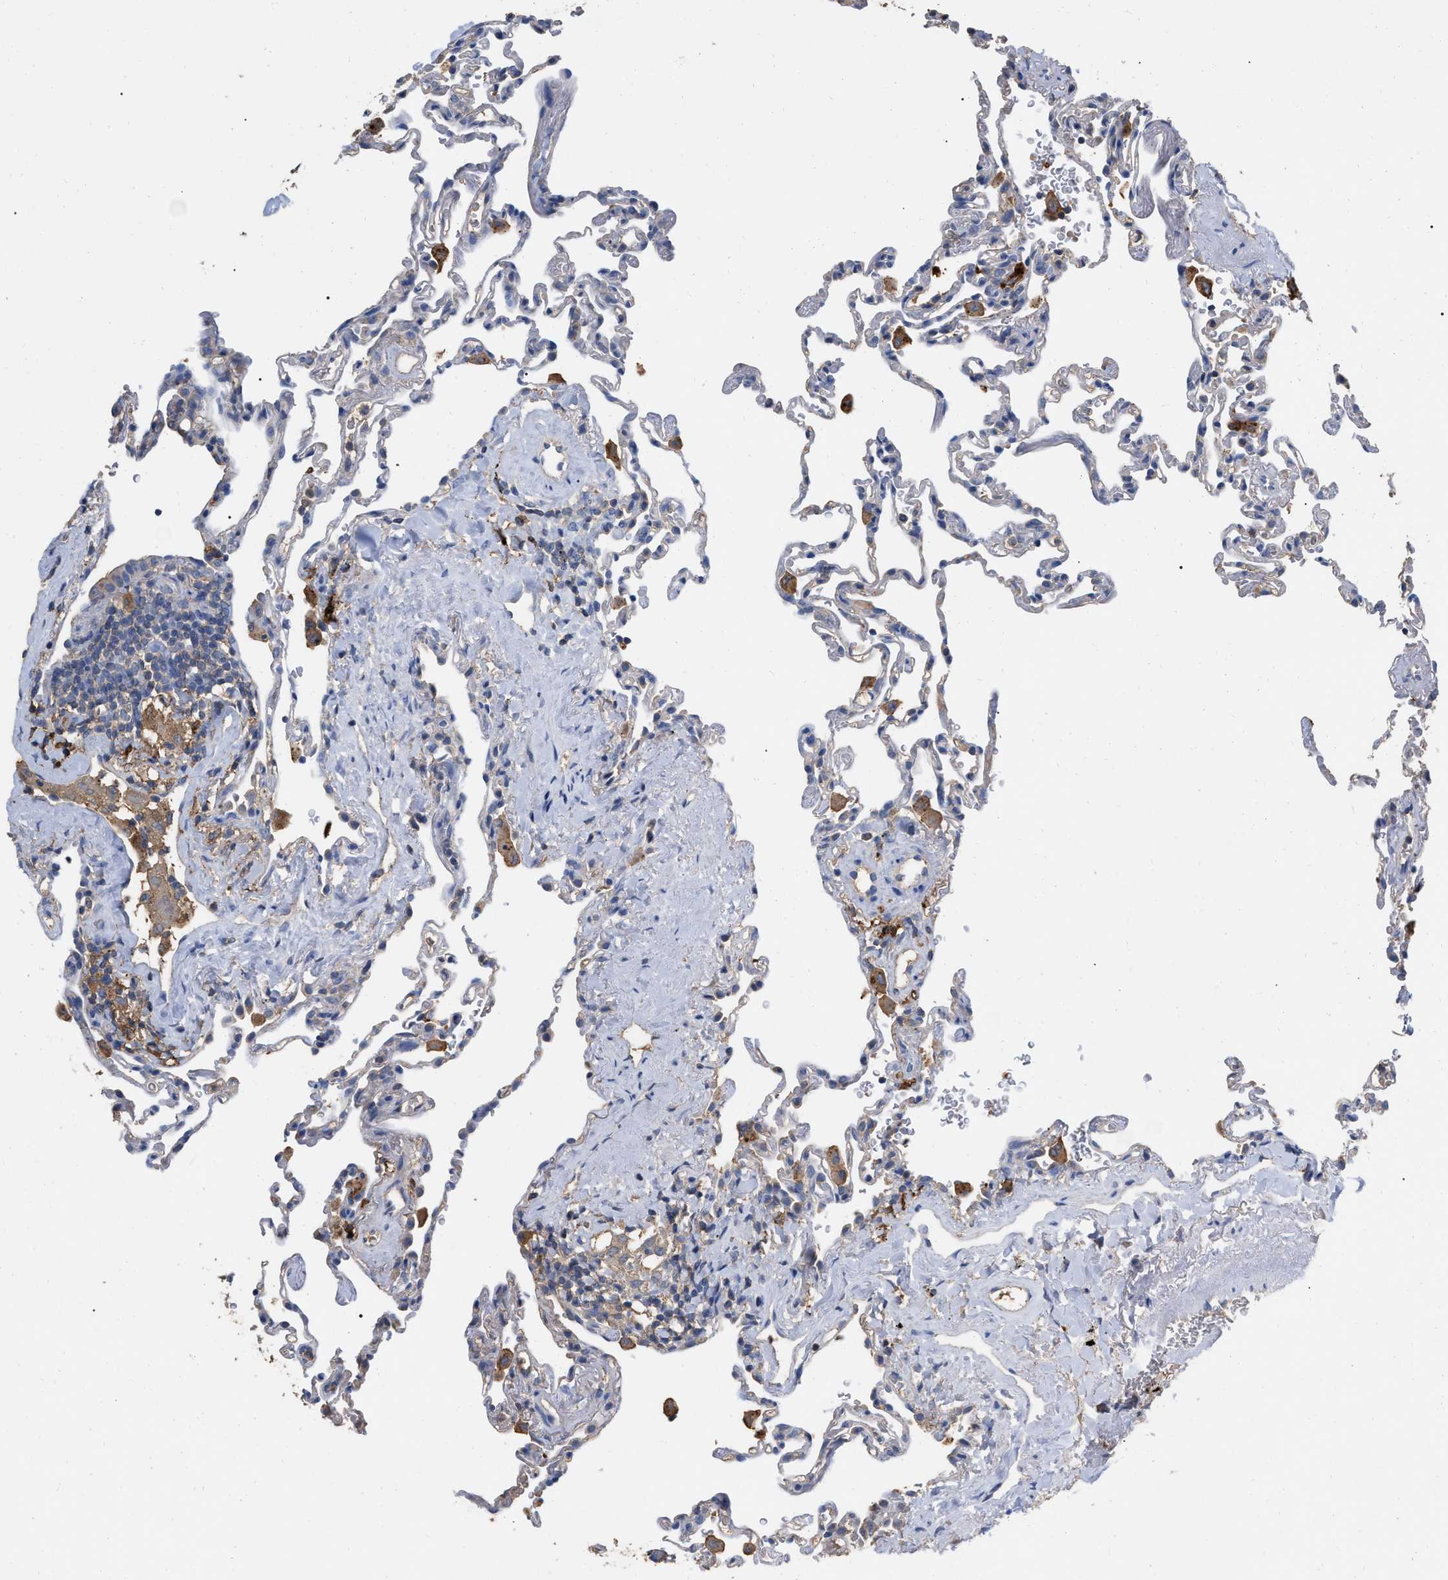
{"staining": {"intensity": "negative", "quantity": "none", "location": "none"}, "tissue": "lung", "cell_type": "Alveolar cells", "image_type": "normal", "snomed": [{"axis": "morphology", "description": "Normal tissue, NOS"}, {"axis": "topography", "description": "Lung"}], "caption": "Immunohistochemistry micrograph of benign lung: human lung stained with DAB exhibits no significant protein staining in alveolar cells. Nuclei are stained in blue.", "gene": "GPR179", "patient": {"sex": "male", "age": 59}}